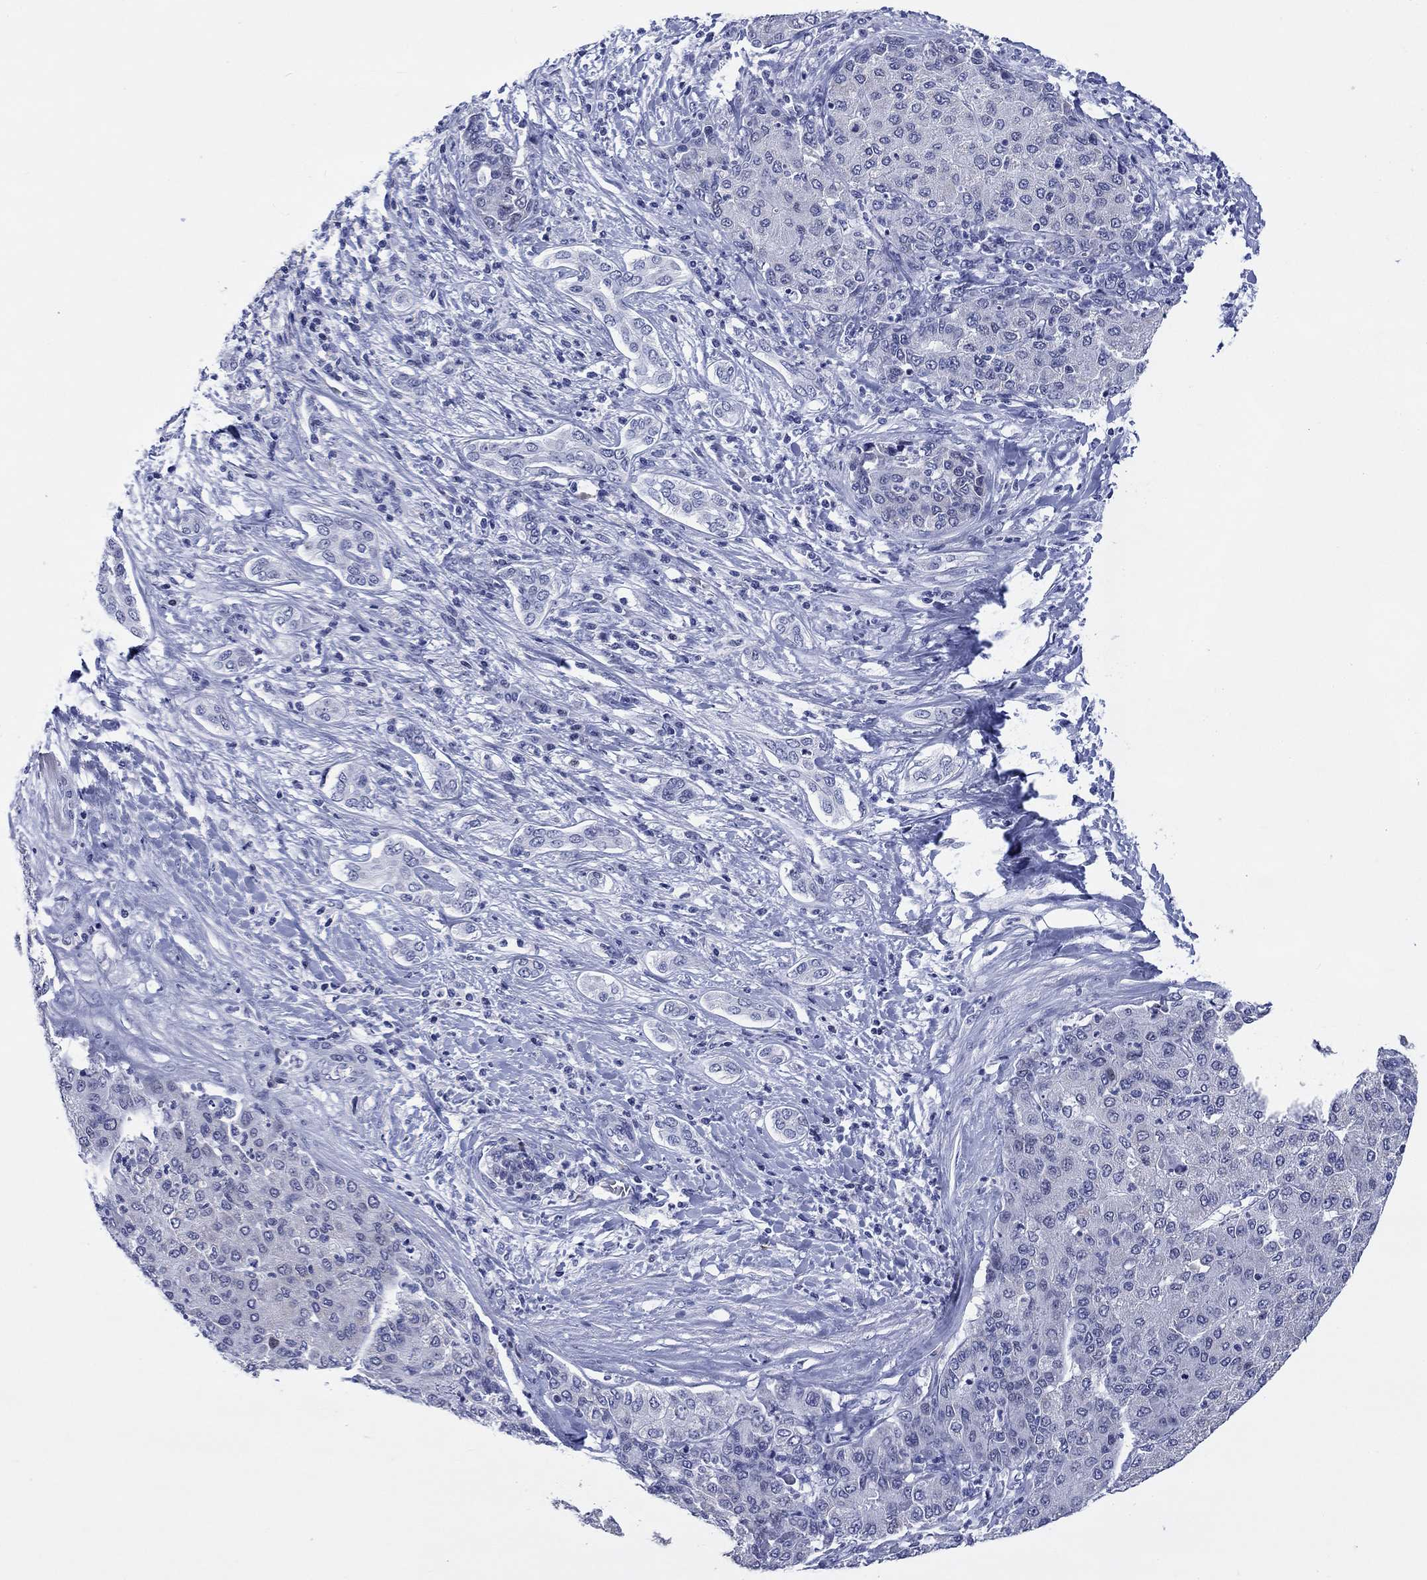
{"staining": {"intensity": "negative", "quantity": "none", "location": "none"}, "tissue": "liver cancer", "cell_type": "Tumor cells", "image_type": "cancer", "snomed": [{"axis": "morphology", "description": "Carcinoma, Hepatocellular, NOS"}, {"axis": "topography", "description": "Liver"}], "caption": "A high-resolution photomicrograph shows IHC staining of liver hepatocellular carcinoma, which displays no significant positivity in tumor cells. (DAB immunohistochemistry, high magnification).", "gene": "CDCA2", "patient": {"sex": "male", "age": 65}}